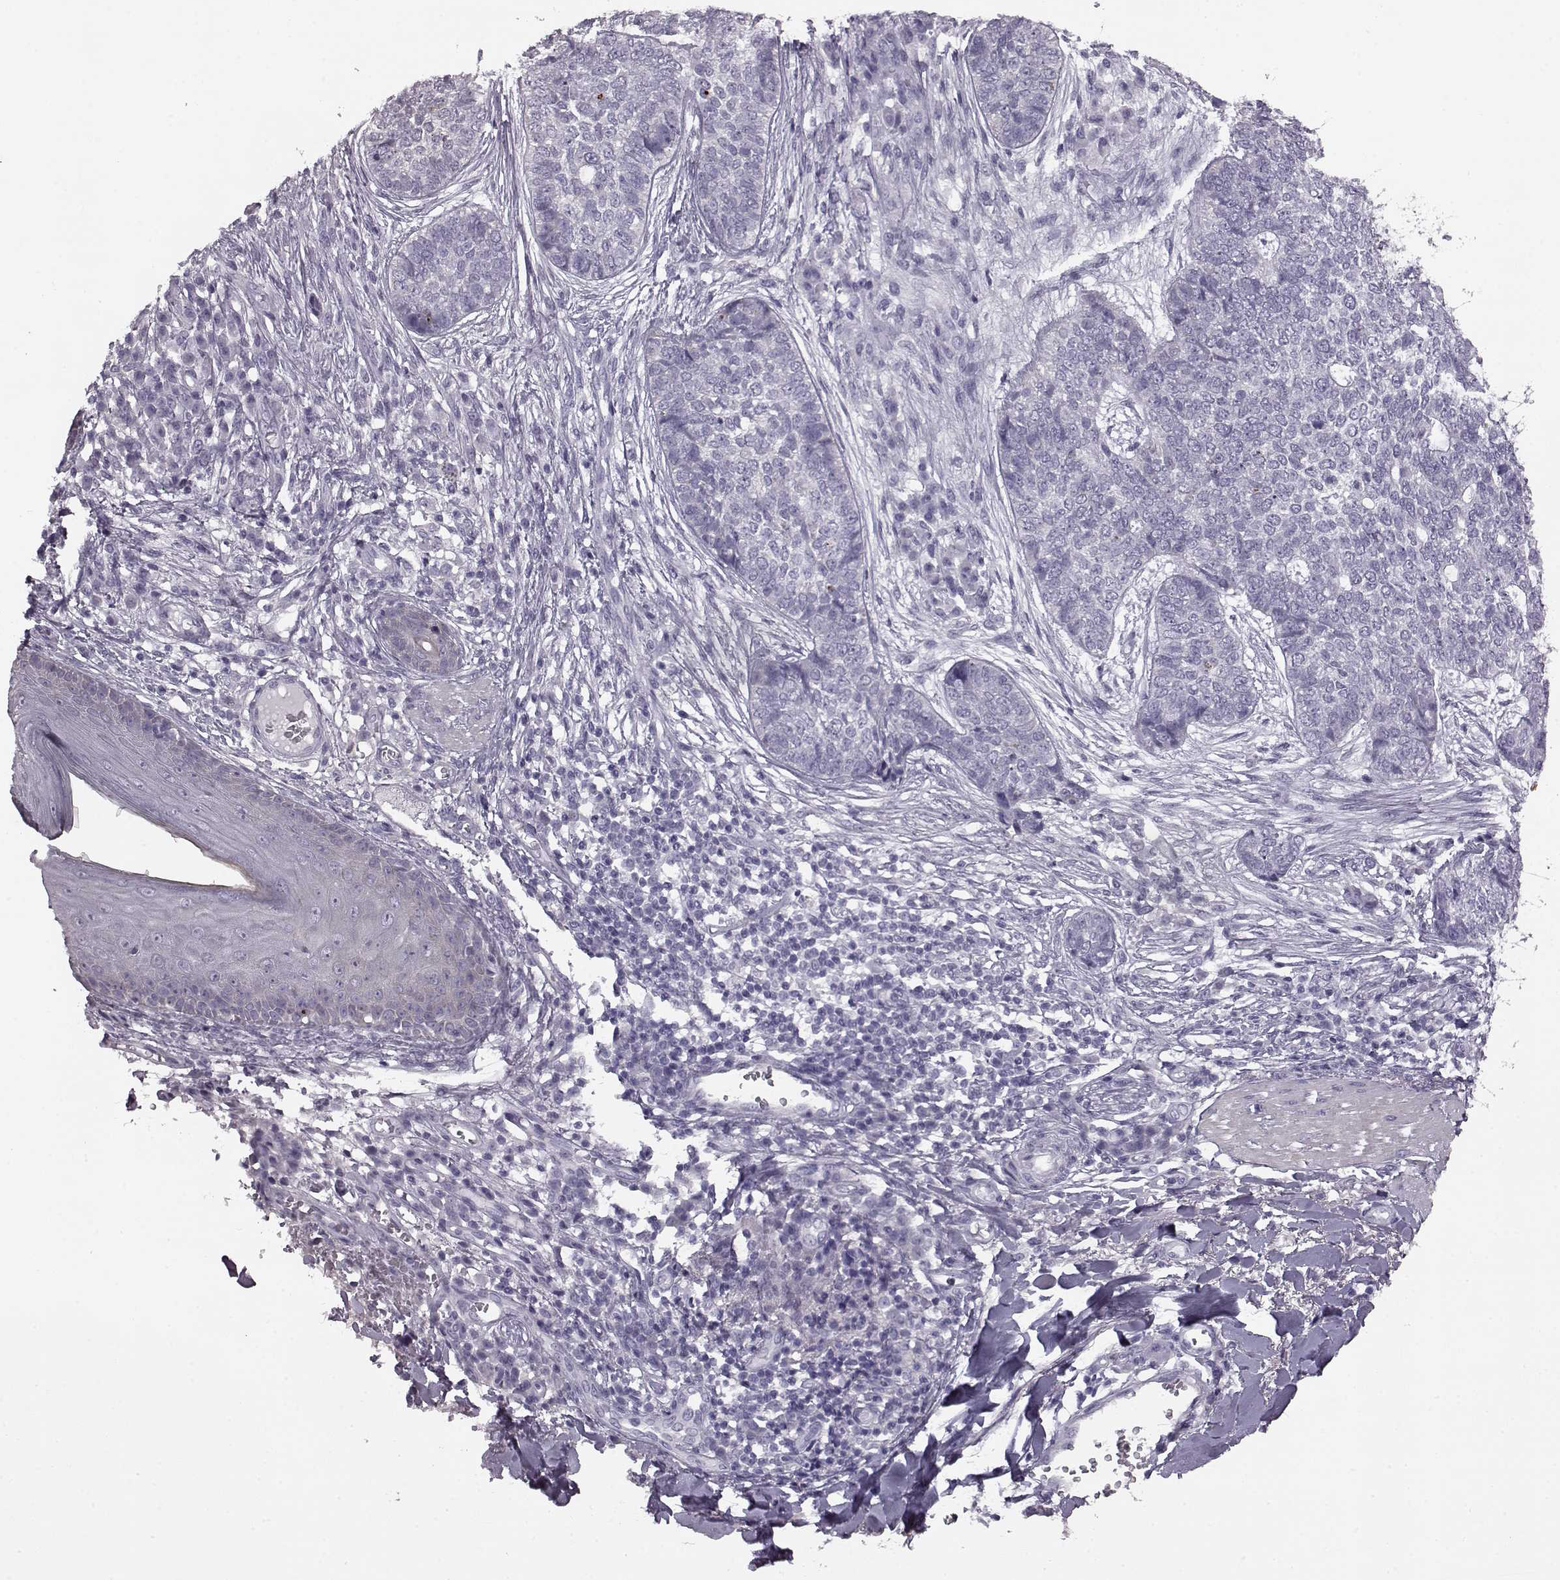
{"staining": {"intensity": "negative", "quantity": "none", "location": "none"}, "tissue": "skin cancer", "cell_type": "Tumor cells", "image_type": "cancer", "snomed": [{"axis": "morphology", "description": "Basal cell carcinoma"}, {"axis": "topography", "description": "Skin"}], "caption": "IHC micrograph of neoplastic tissue: skin basal cell carcinoma stained with DAB reveals no significant protein positivity in tumor cells.", "gene": "ODAD4", "patient": {"sex": "female", "age": 69}}